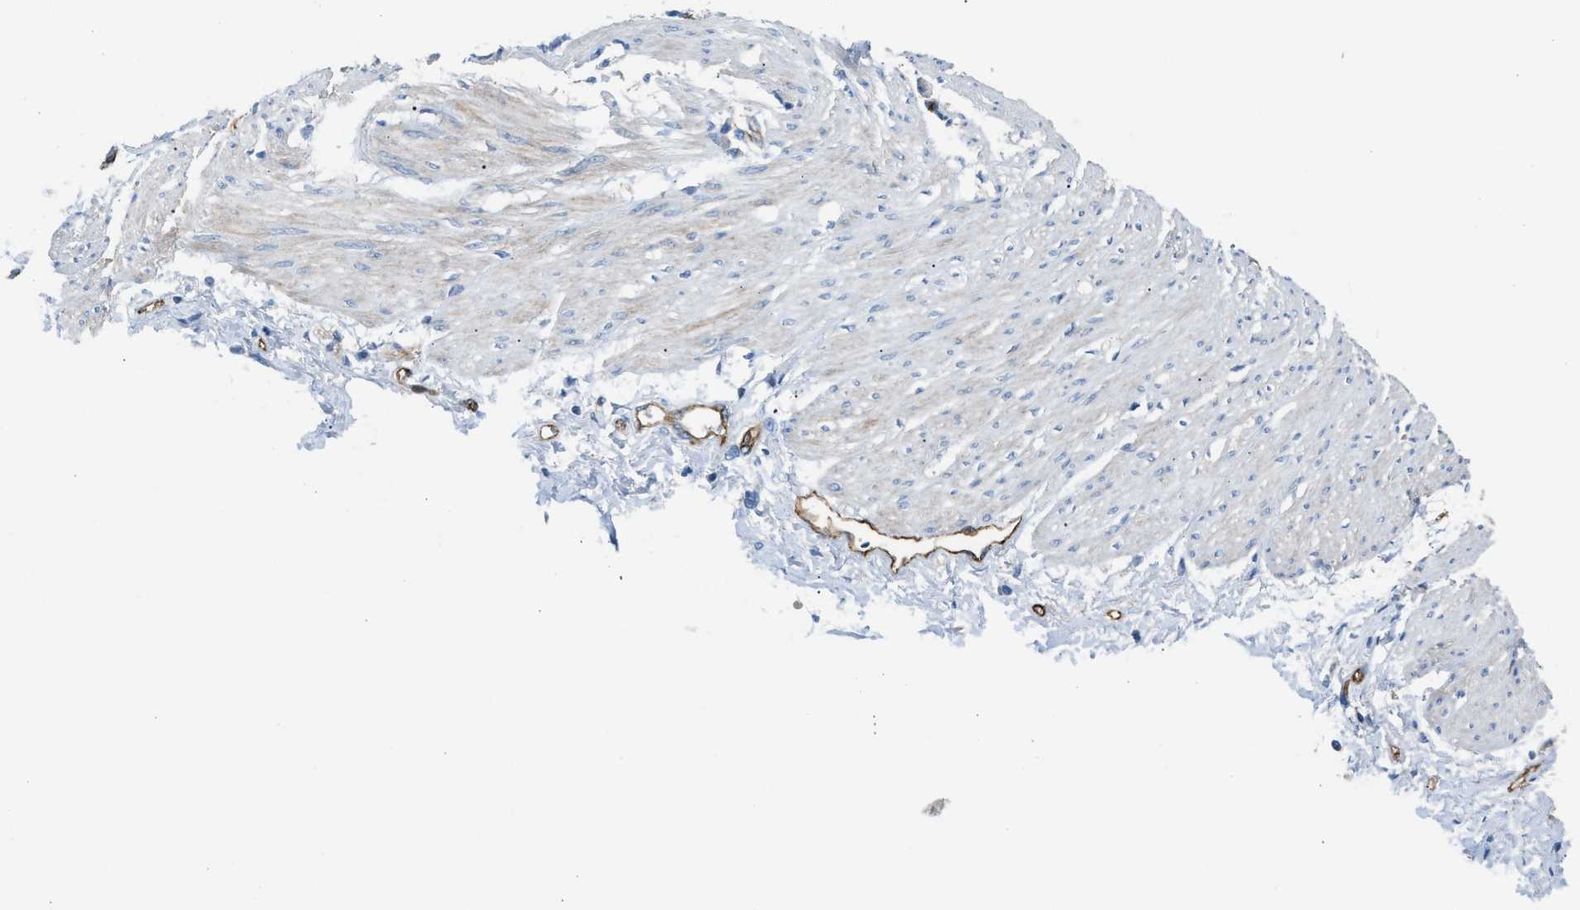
{"staining": {"intensity": "negative", "quantity": "none", "location": "none"}, "tissue": "adipose tissue", "cell_type": "Adipocytes", "image_type": "normal", "snomed": [{"axis": "morphology", "description": "Normal tissue, NOS"}, {"axis": "morphology", "description": "Adenocarcinoma, NOS"}, {"axis": "topography", "description": "Colon"}, {"axis": "topography", "description": "Peripheral nerve tissue"}], "caption": "The histopathology image exhibits no significant staining in adipocytes of adipose tissue.", "gene": "DYSF", "patient": {"sex": "male", "age": 14}}